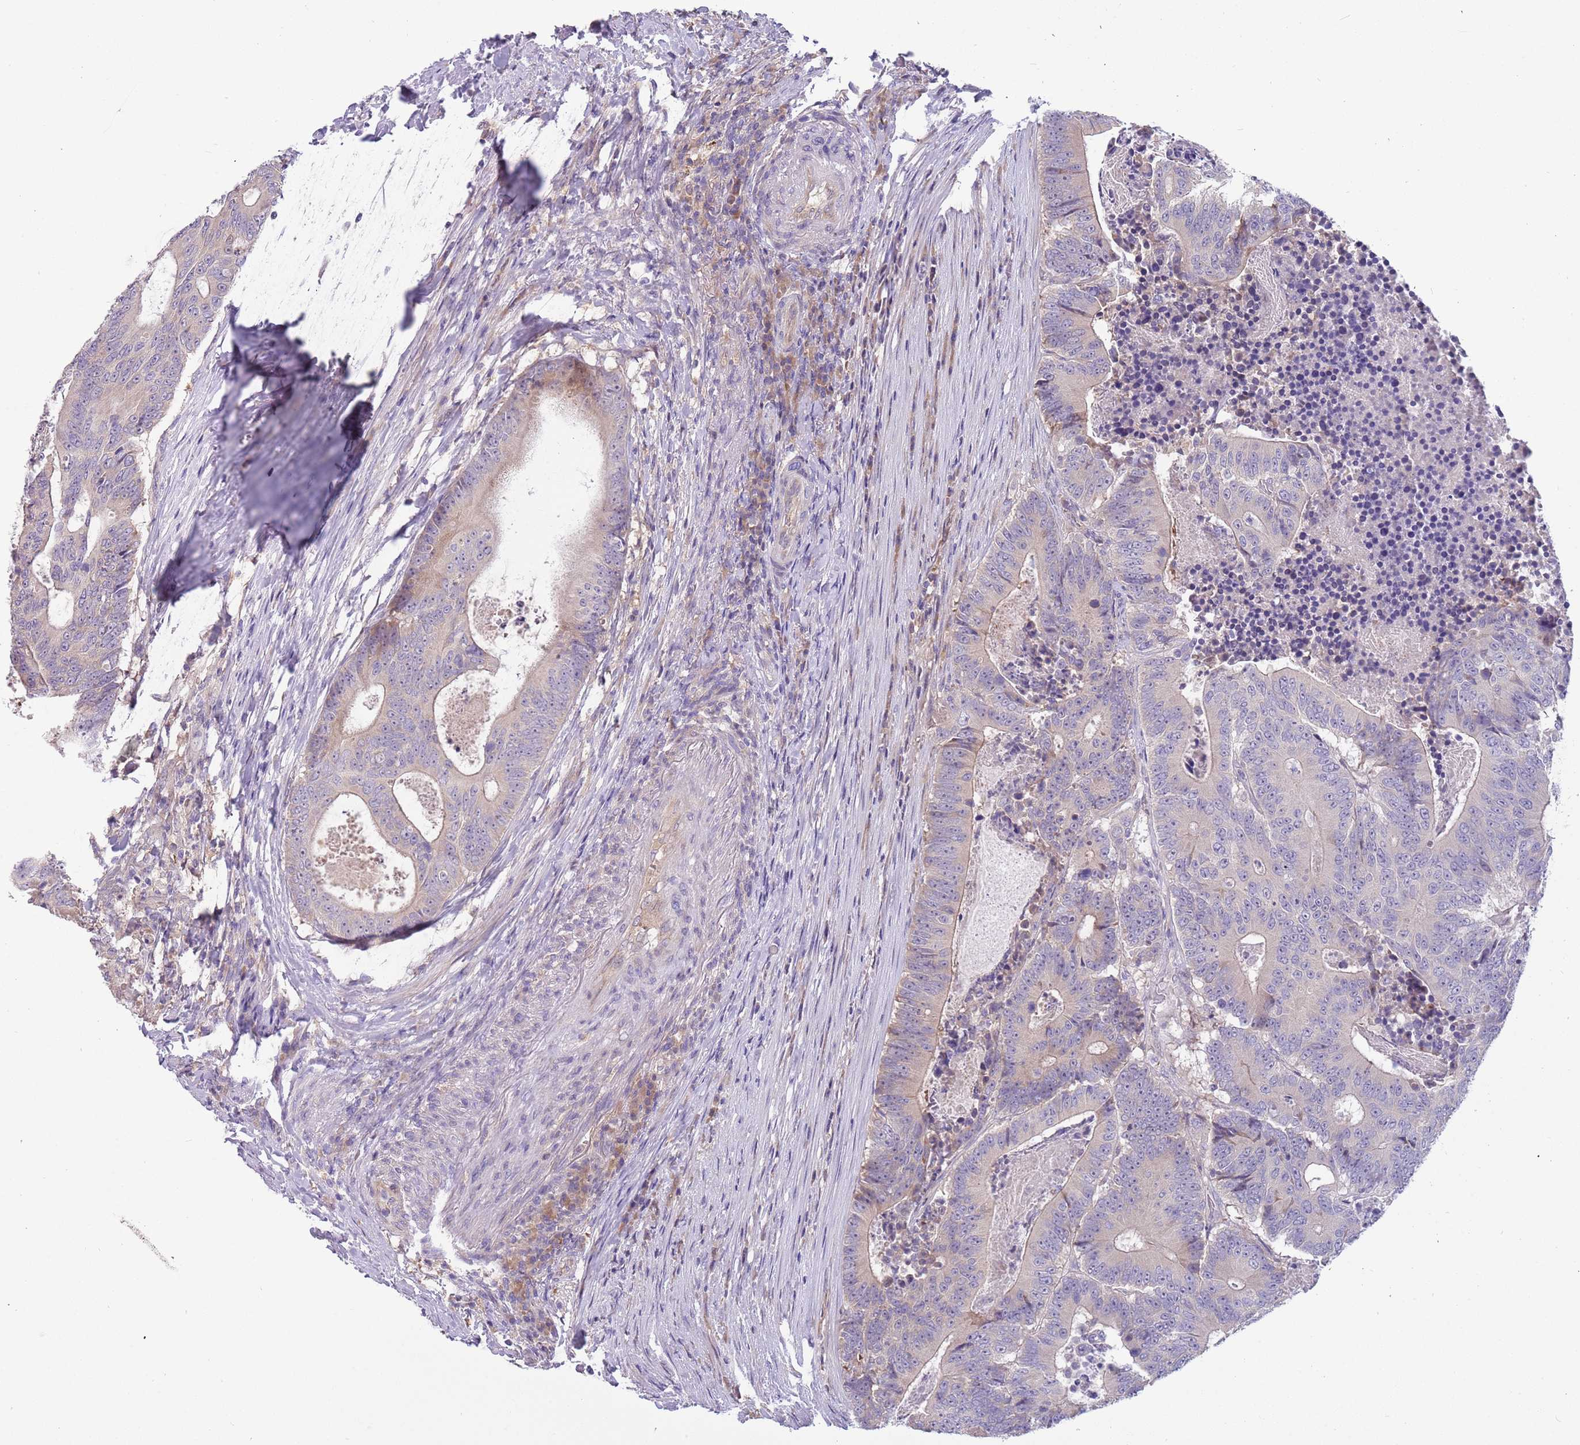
{"staining": {"intensity": "negative", "quantity": "none", "location": "none"}, "tissue": "colorectal cancer", "cell_type": "Tumor cells", "image_type": "cancer", "snomed": [{"axis": "morphology", "description": "Adenocarcinoma, NOS"}, {"axis": "topography", "description": "Colon"}], "caption": "Immunohistochemistry (IHC) histopathology image of colorectal cancer (adenocarcinoma) stained for a protein (brown), which displays no staining in tumor cells.", "gene": "CABYR", "patient": {"sex": "male", "age": 83}}